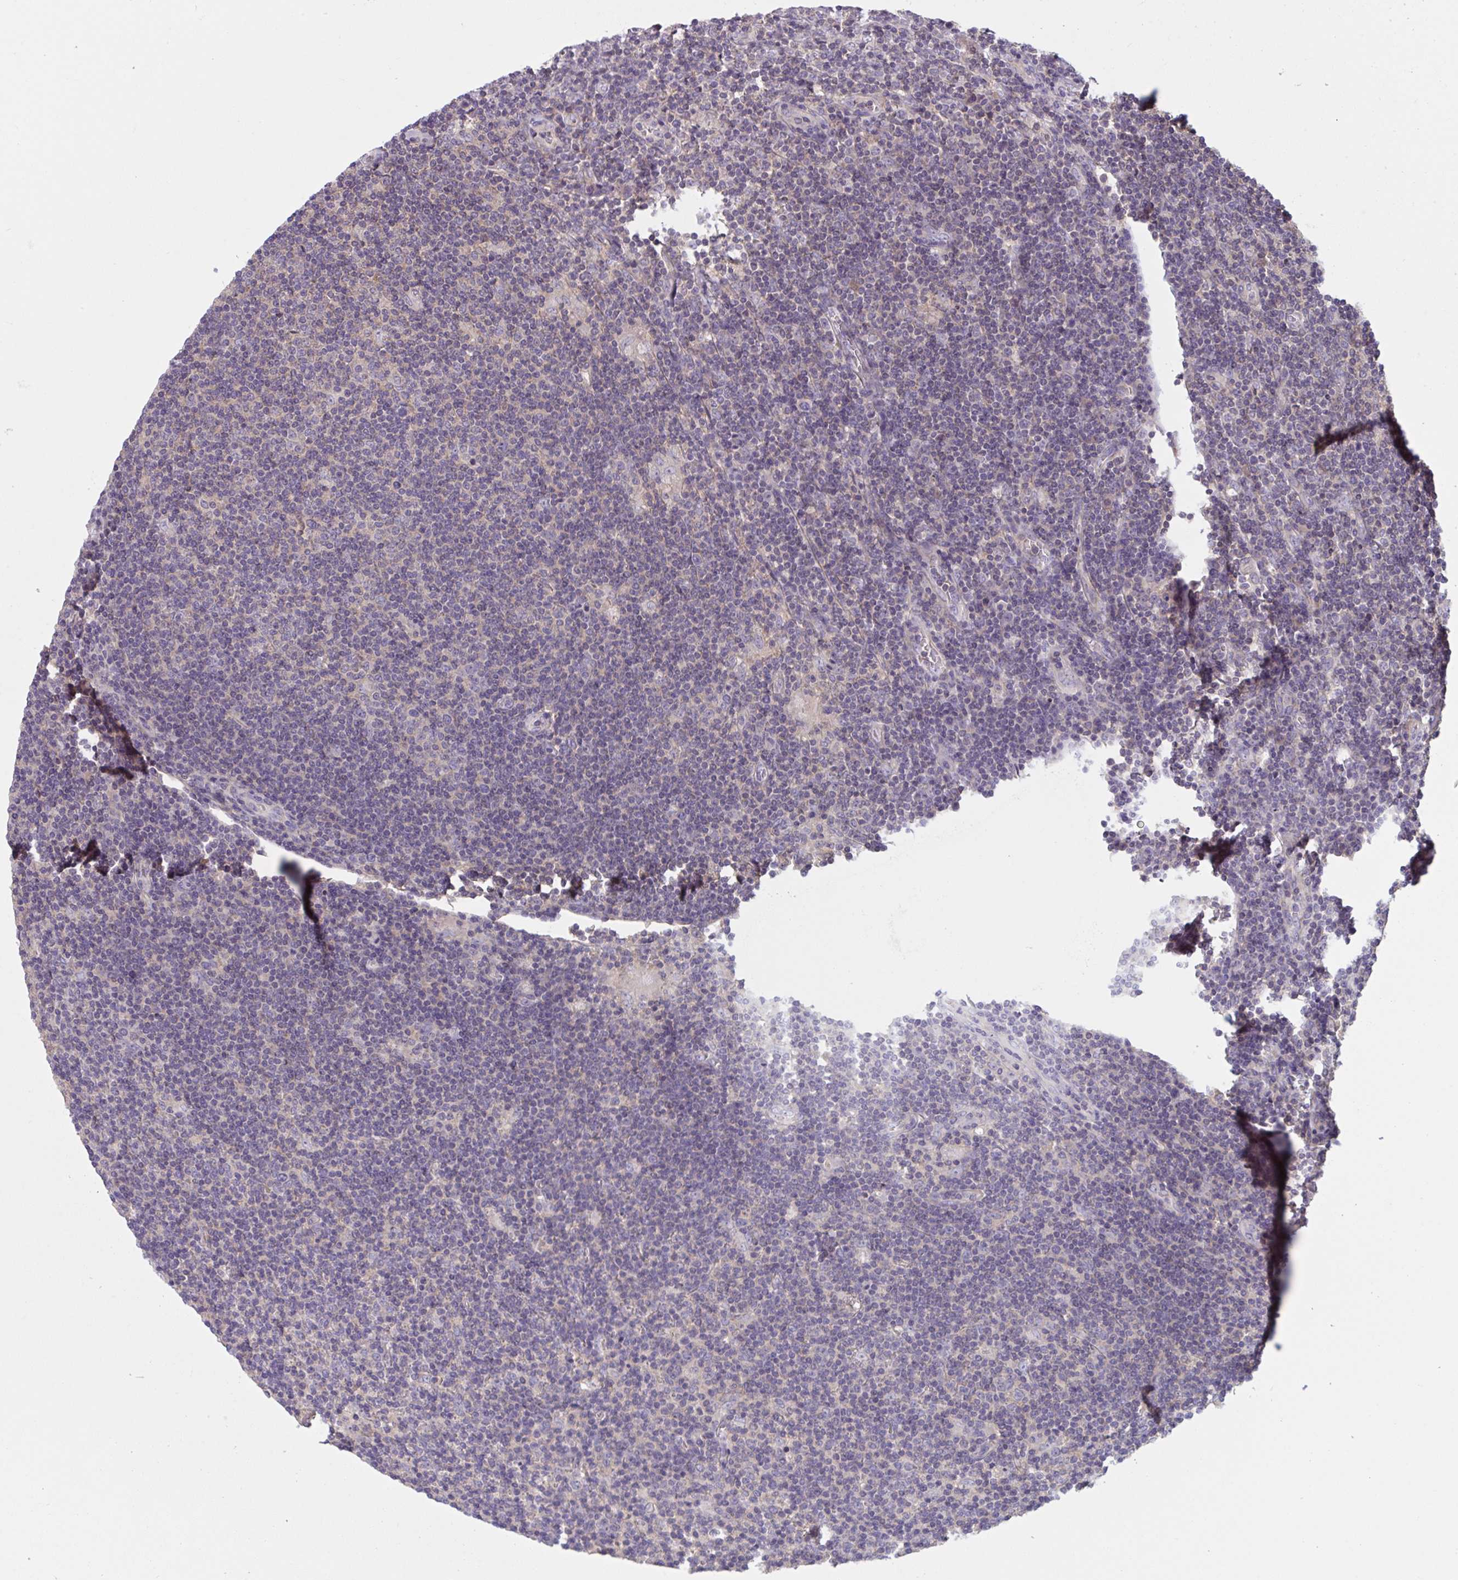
{"staining": {"intensity": "negative", "quantity": "none", "location": "none"}, "tissue": "lymphoma", "cell_type": "Tumor cells", "image_type": "cancer", "snomed": [{"axis": "morphology", "description": "Hodgkin's disease, NOS"}, {"axis": "topography", "description": "Lymph node"}], "caption": "Tumor cells are negative for protein expression in human Hodgkin's disease.", "gene": "WNT9B", "patient": {"sex": "male", "age": 40}}